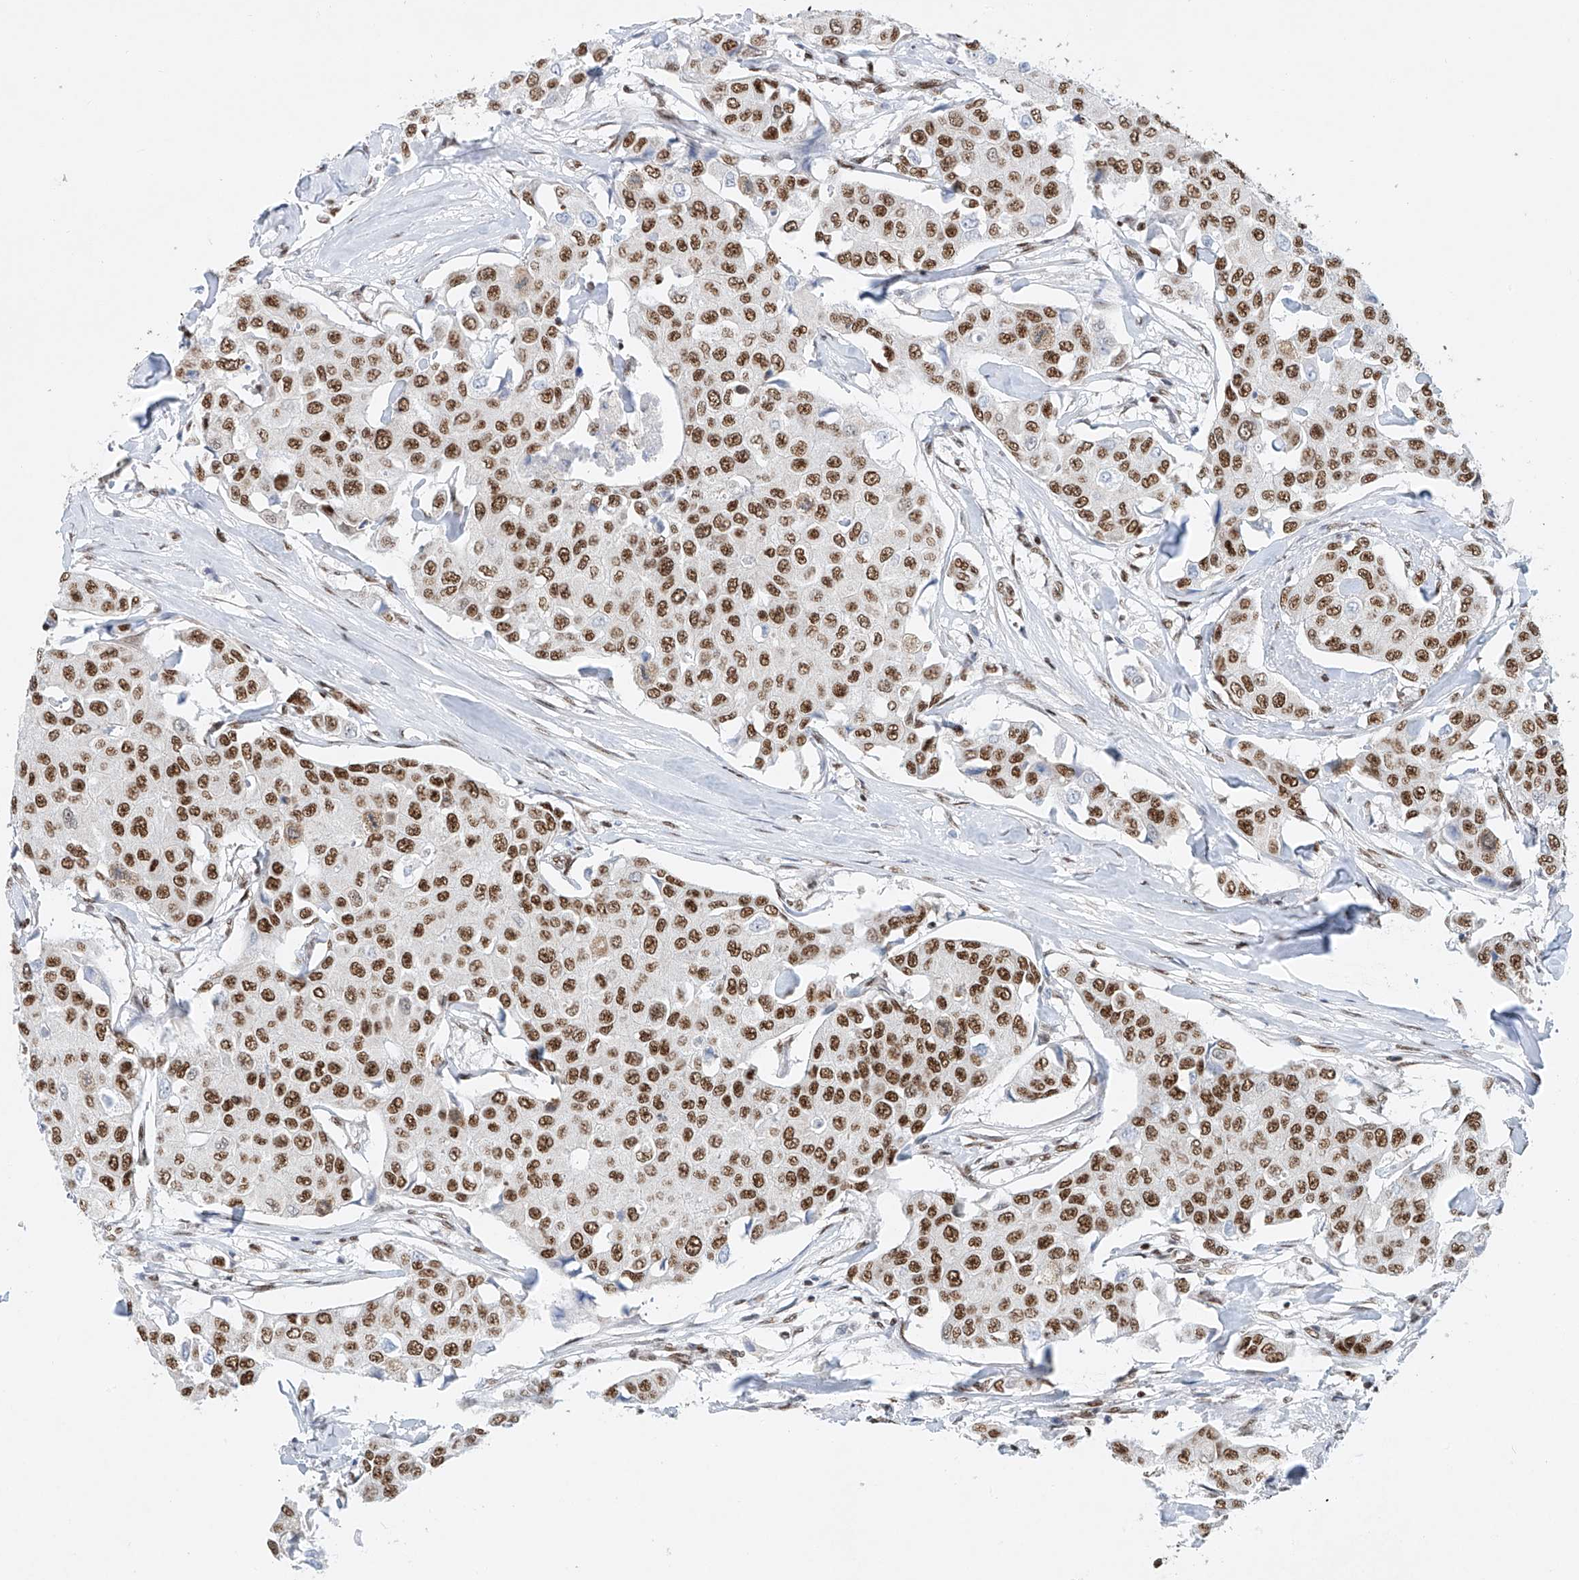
{"staining": {"intensity": "moderate", "quantity": ">75%", "location": "nuclear"}, "tissue": "breast cancer", "cell_type": "Tumor cells", "image_type": "cancer", "snomed": [{"axis": "morphology", "description": "Duct carcinoma"}, {"axis": "topography", "description": "Breast"}], "caption": "Immunohistochemistry (IHC) (DAB (3,3'-diaminobenzidine)) staining of breast cancer displays moderate nuclear protein expression in approximately >75% of tumor cells. The staining was performed using DAB (3,3'-diaminobenzidine), with brown indicating positive protein expression. Nuclei are stained blue with hematoxylin.", "gene": "TAF4", "patient": {"sex": "female", "age": 80}}